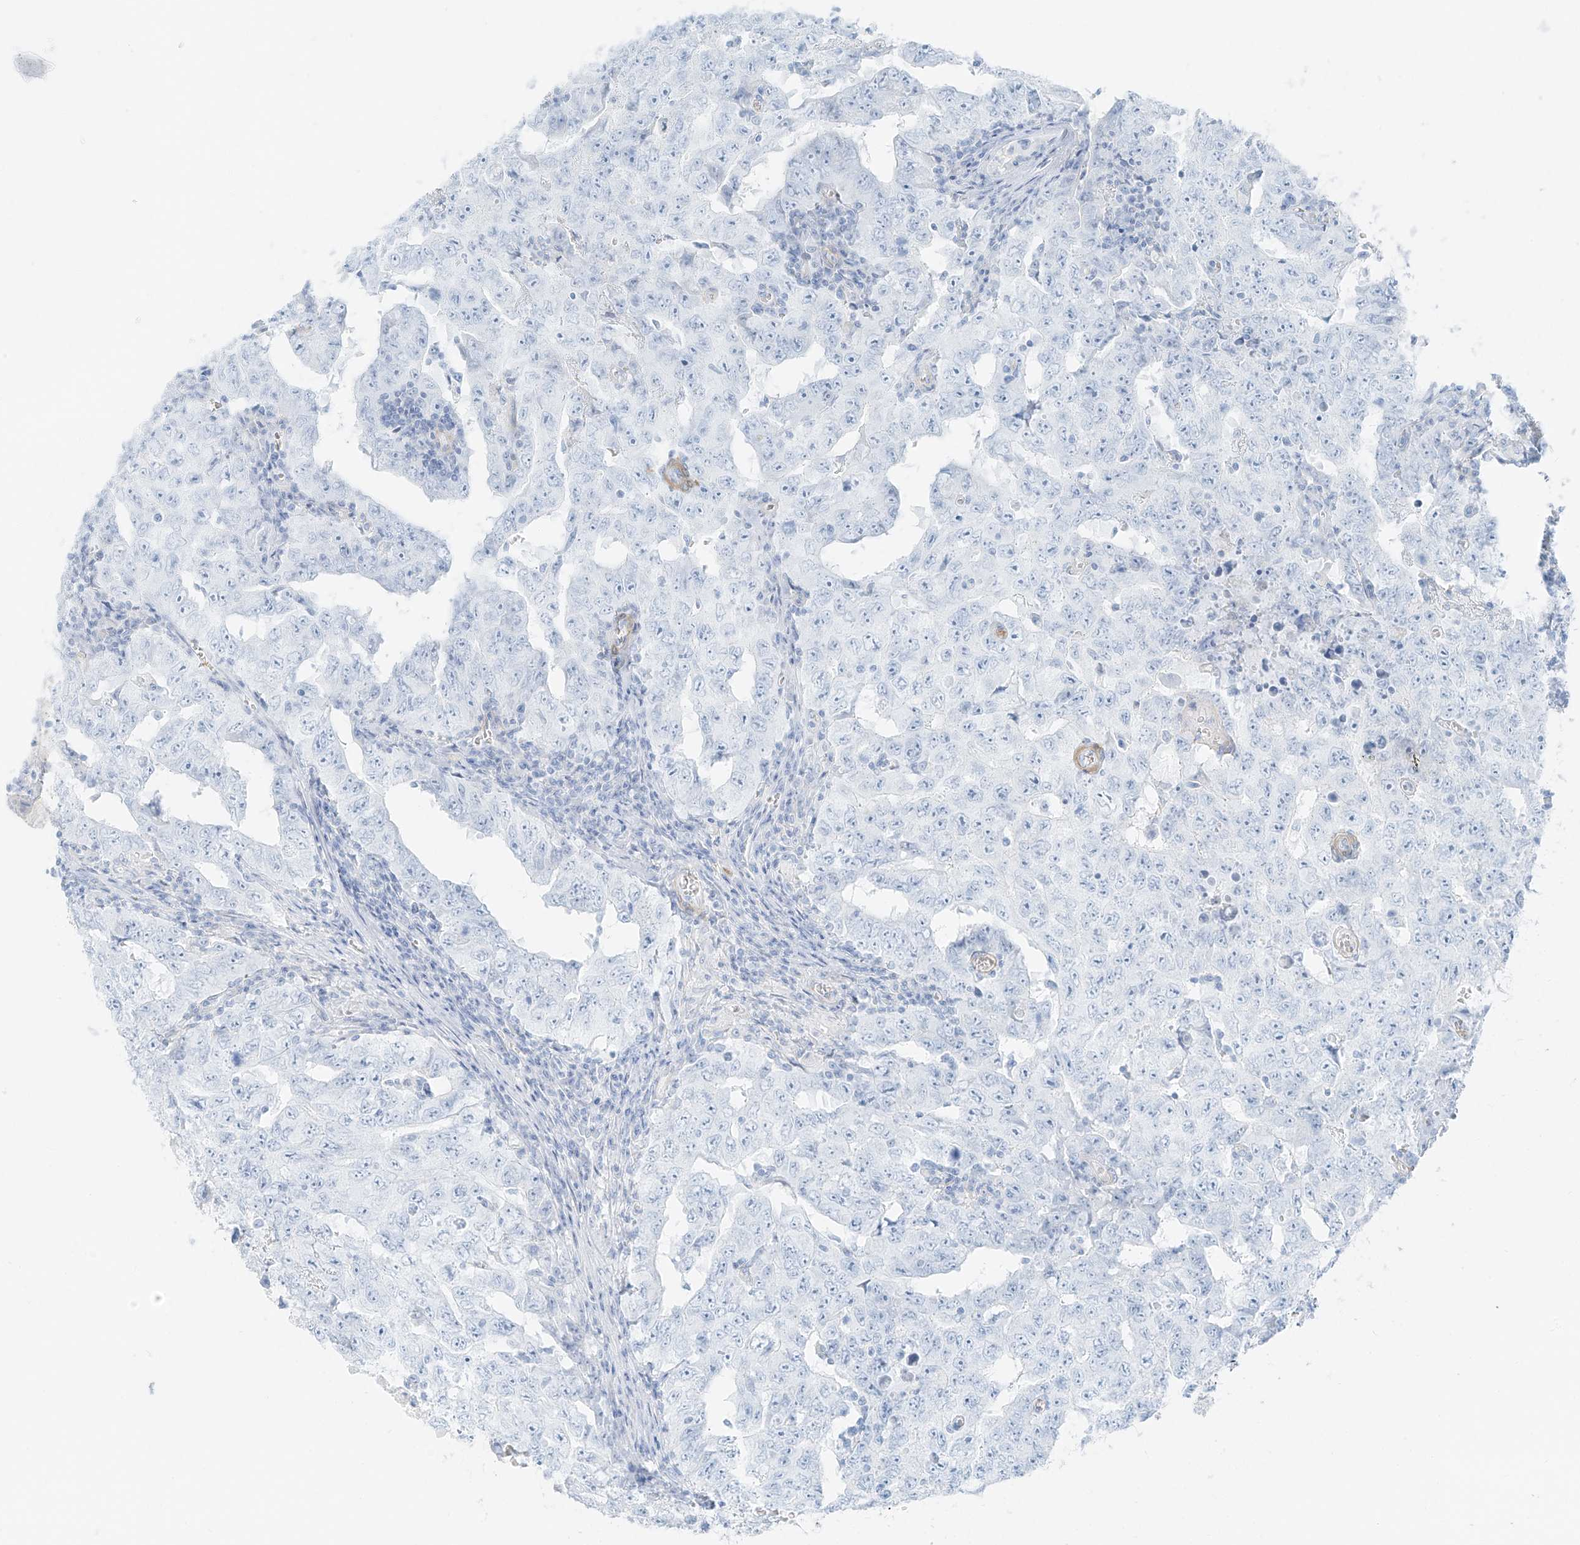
{"staining": {"intensity": "negative", "quantity": "none", "location": "none"}, "tissue": "testis cancer", "cell_type": "Tumor cells", "image_type": "cancer", "snomed": [{"axis": "morphology", "description": "Carcinoma, Embryonal, NOS"}, {"axis": "topography", "description": "Testis"}], "caption": "Testis cancer was stained to show a protein in brown. There is no significant expression in tumor cells.", "gene": "SMCP", "patient": {"sex": "male", "age": 26}}